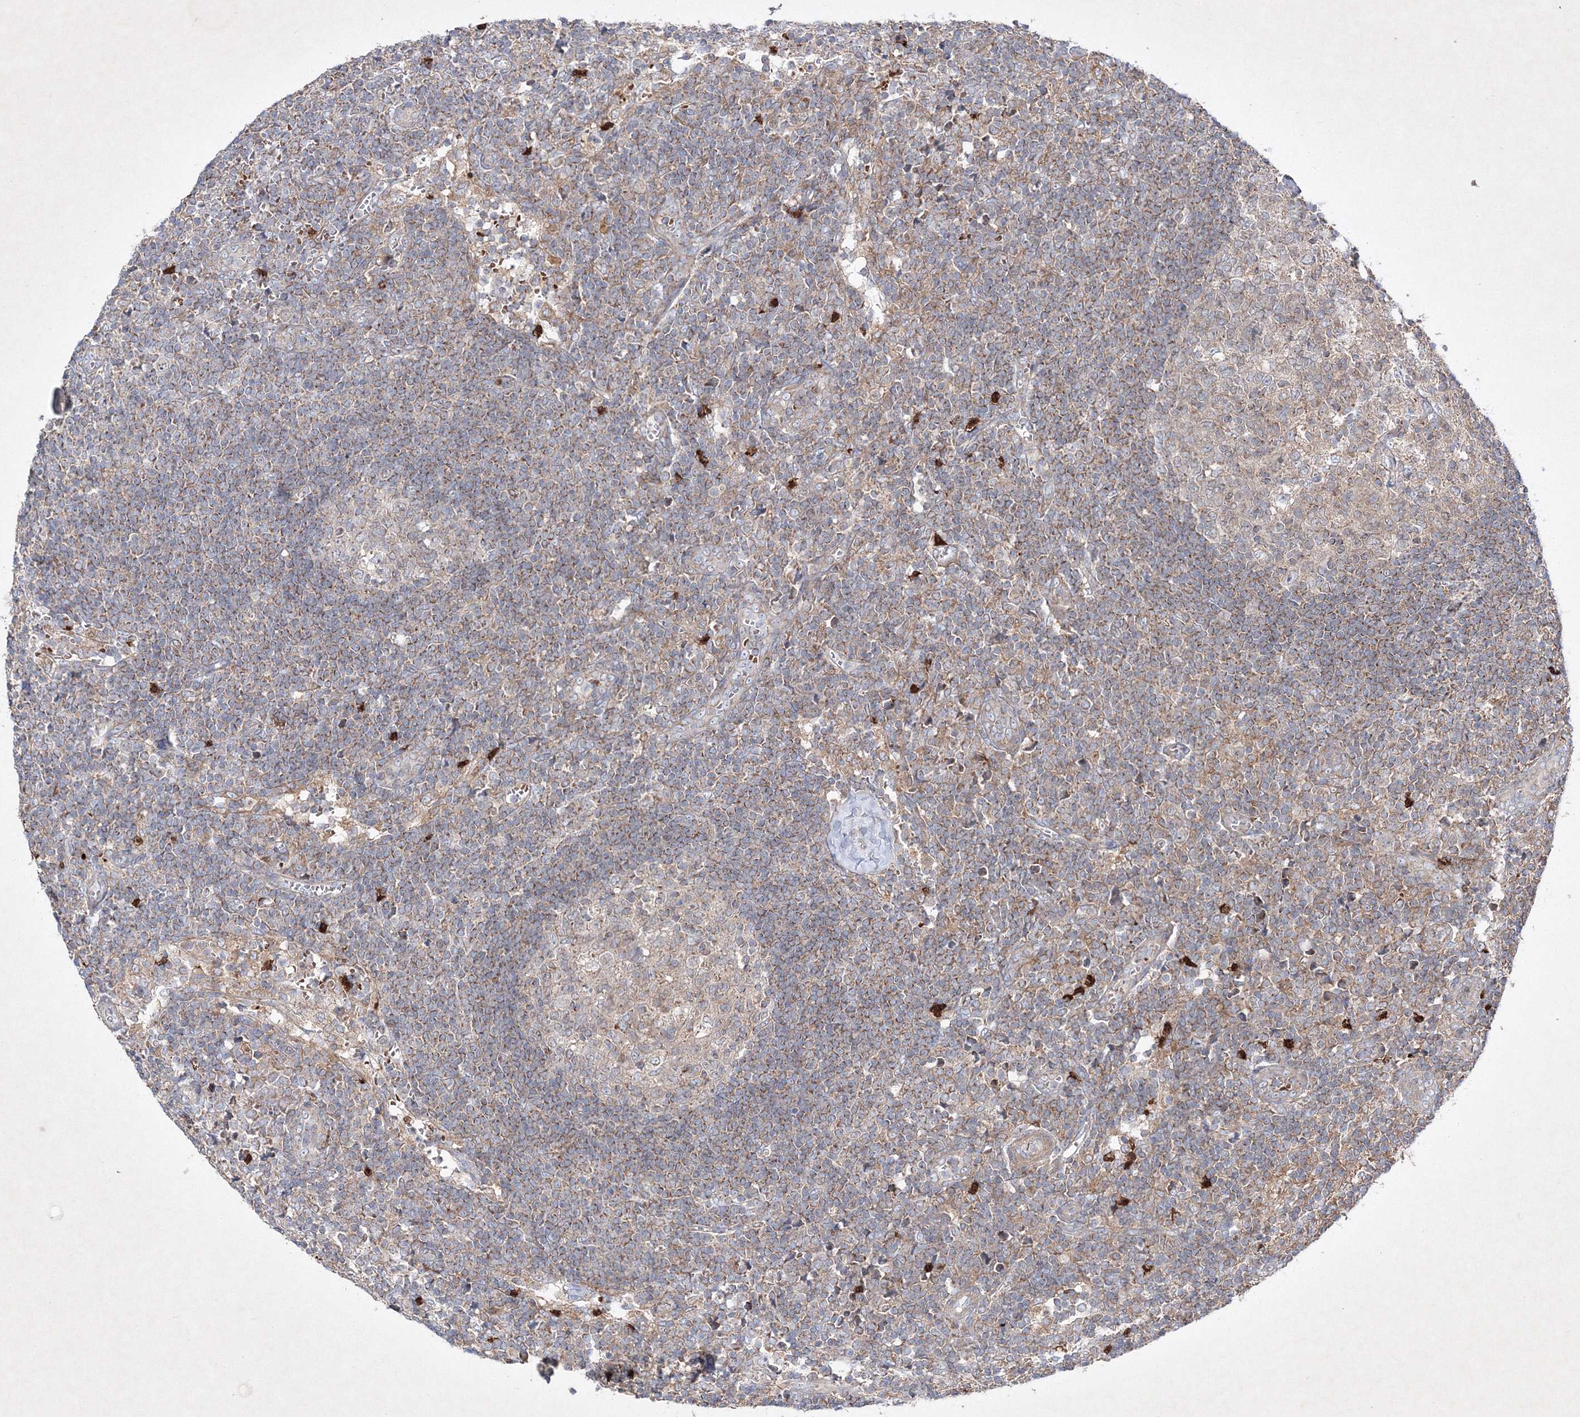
{"staining": {"intensity": "weak", "quantity": "<25%", "location": "cytoplasmic/membranous"}, "tissue": "lymph node", "cell_type": "Germinal center cells", "image_type": "normal", "snomed": [{"axis": "morphology", "description": "Normal tissue, NOS"}, {"axis": "morphology", "description": "Squamous cell carcinoma, metastatic, NOS"}, {"axis": "topography", "description": "Lymph node"}], "caption": "A high-resolution micrograph shows immunohistochemistry staining of unremarkable lymph node, which exhibits no significant positivity in germinal center cells.", "gene": "OPA1", "patient": {"sex": "male", "age": 73}}